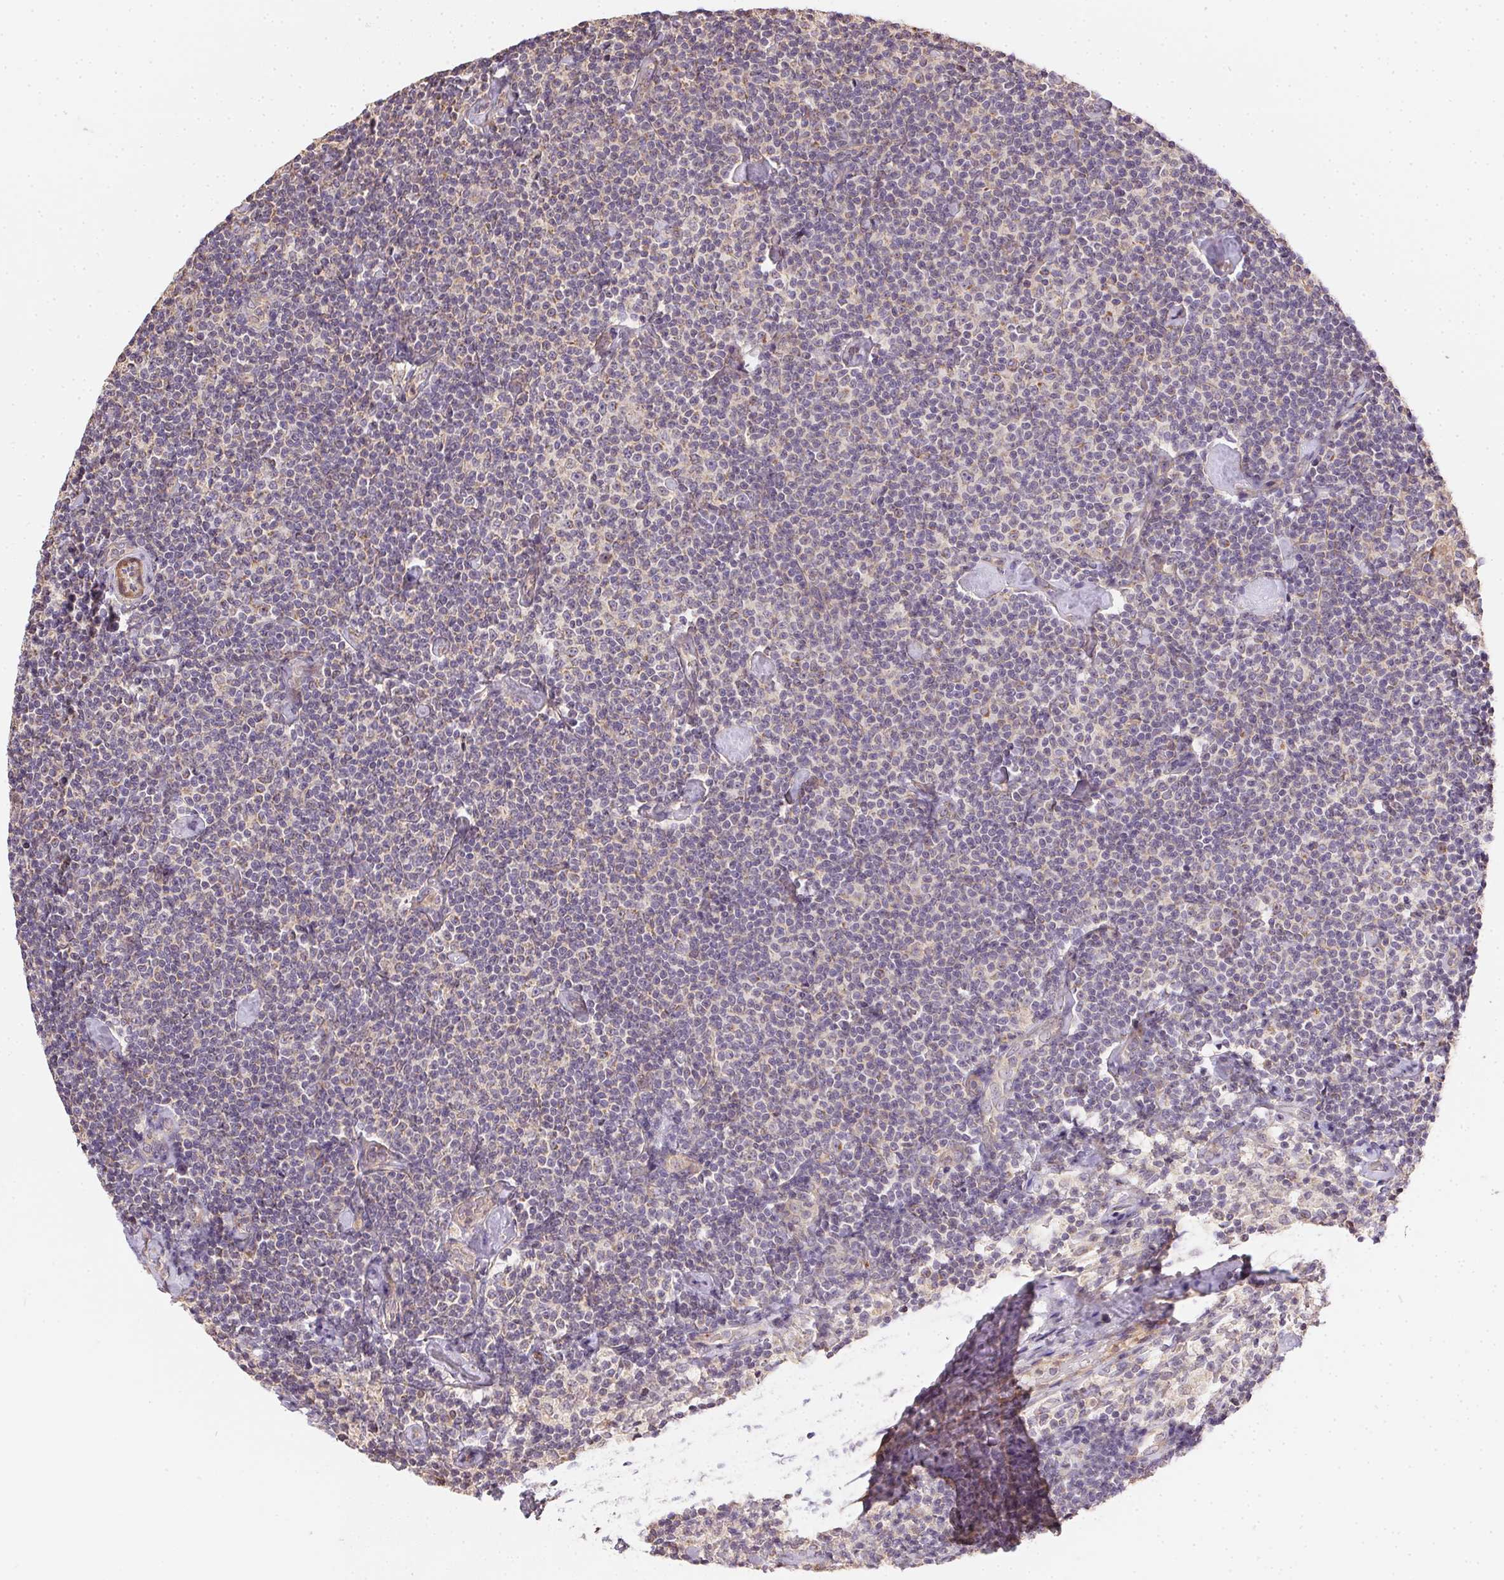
{"staining": {"intensity": "negative", "quantity": "none", "location": "none"}, "tissue": "lymphoma", "cell_type": "Tumor cells", "image_type": "cancer", "snomed": [{"axis": "morphology", "description": "Malignant lymphoma, non-Hodgkin's type, Low grade"}, {"axis": "topography", "description": "Lymph node"}], "caption": "Immunohistochemistry histopathology image of neoplastic tissue: human lymphoma stained with DAB (3,3'-diaminobenzidine) shows no significant protein staining in tumor cells.", "gene": "REV3L", "patient": {"sex": "male", "age": 81}}